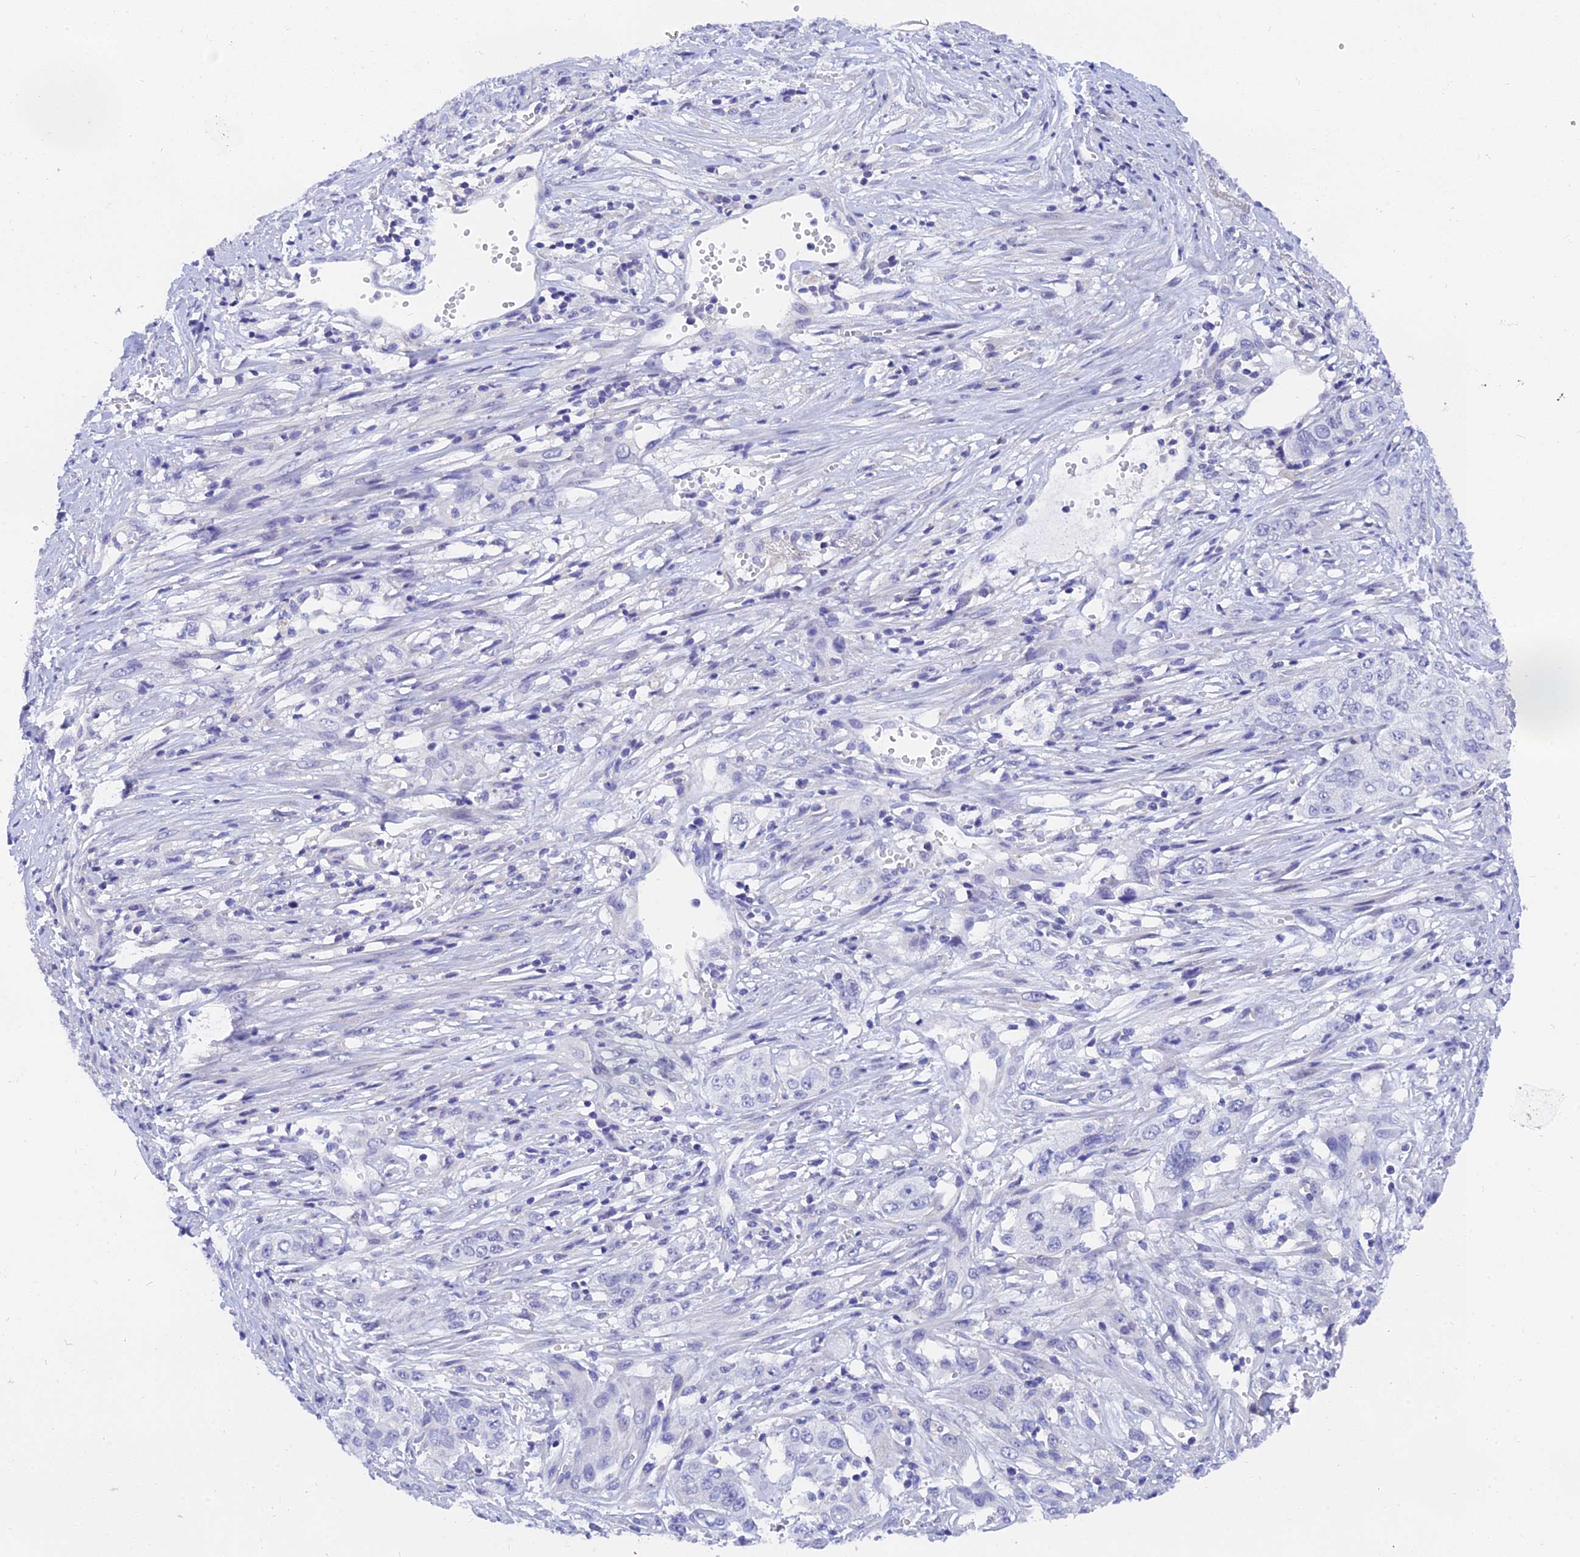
{"staining": {"intensity": "negative", "quantity": "none", "location": "none"}, "tissue": "stomach cancer", "cell_type": "Tumor cells", "image_type": "cancer", "snomed": [{"axis": "morphology", "description": "Adenocarcinoma, NOS"}, {"axis": "topography", "description": "Stomach, upper"}], "caption": "The immunohistochemistry micrograph has no significant expression in tumor cells of stomach cancer tissue. Nuclei are stained in blue.", "gene": "TMEM161B", "patient": {"sex": "male", "age": 62}}